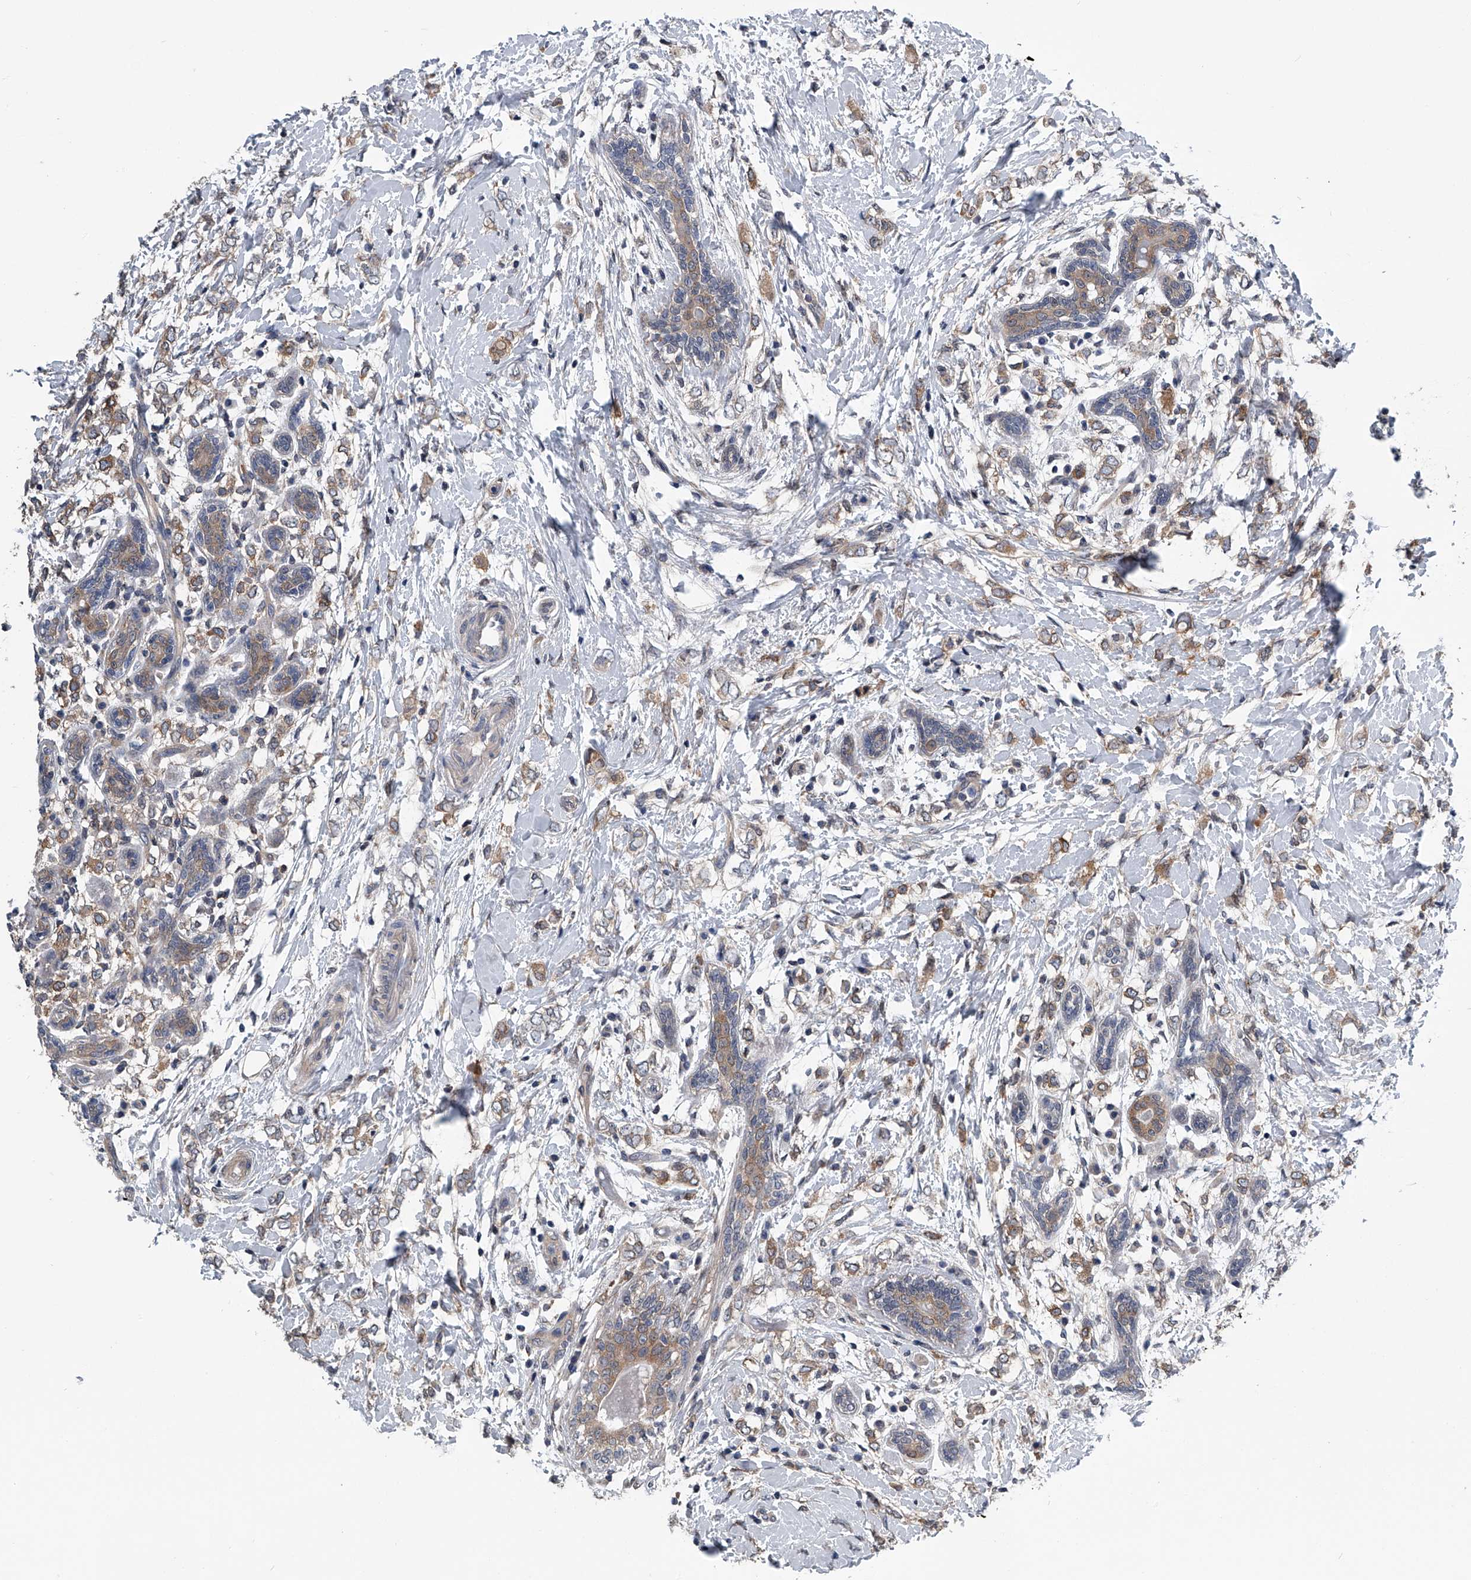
{"staining": {"intensity": "moderate", "quantity": ">75%", "location": "cytoplasmic/membranous"}, "tissue": "breast cancer", "cell_type": "Tumor cells", "image_type": "cancer", "snomed": [{"axis": "morphology", "description": "Normal tissue, NOS"}, {"axis": "morphology", "description": "Lobular carcinoma"}, {"axis": "topography", "description": "Breast"}], "caption": "Immunohistochemical staining of human breast cancer (lobular carcinoma) displays medium levels of moderate cytoplasmic/membranous staining in approximately >75% of tumor cells. (Stains: DAB (3,3'-diaminobenzidine) in brown, nuclei in blue, Microscopy: brightfield microscopy at high magnification).", "gene": "PPP2R5D", "patient": {"sex": "female", "age": 47}}